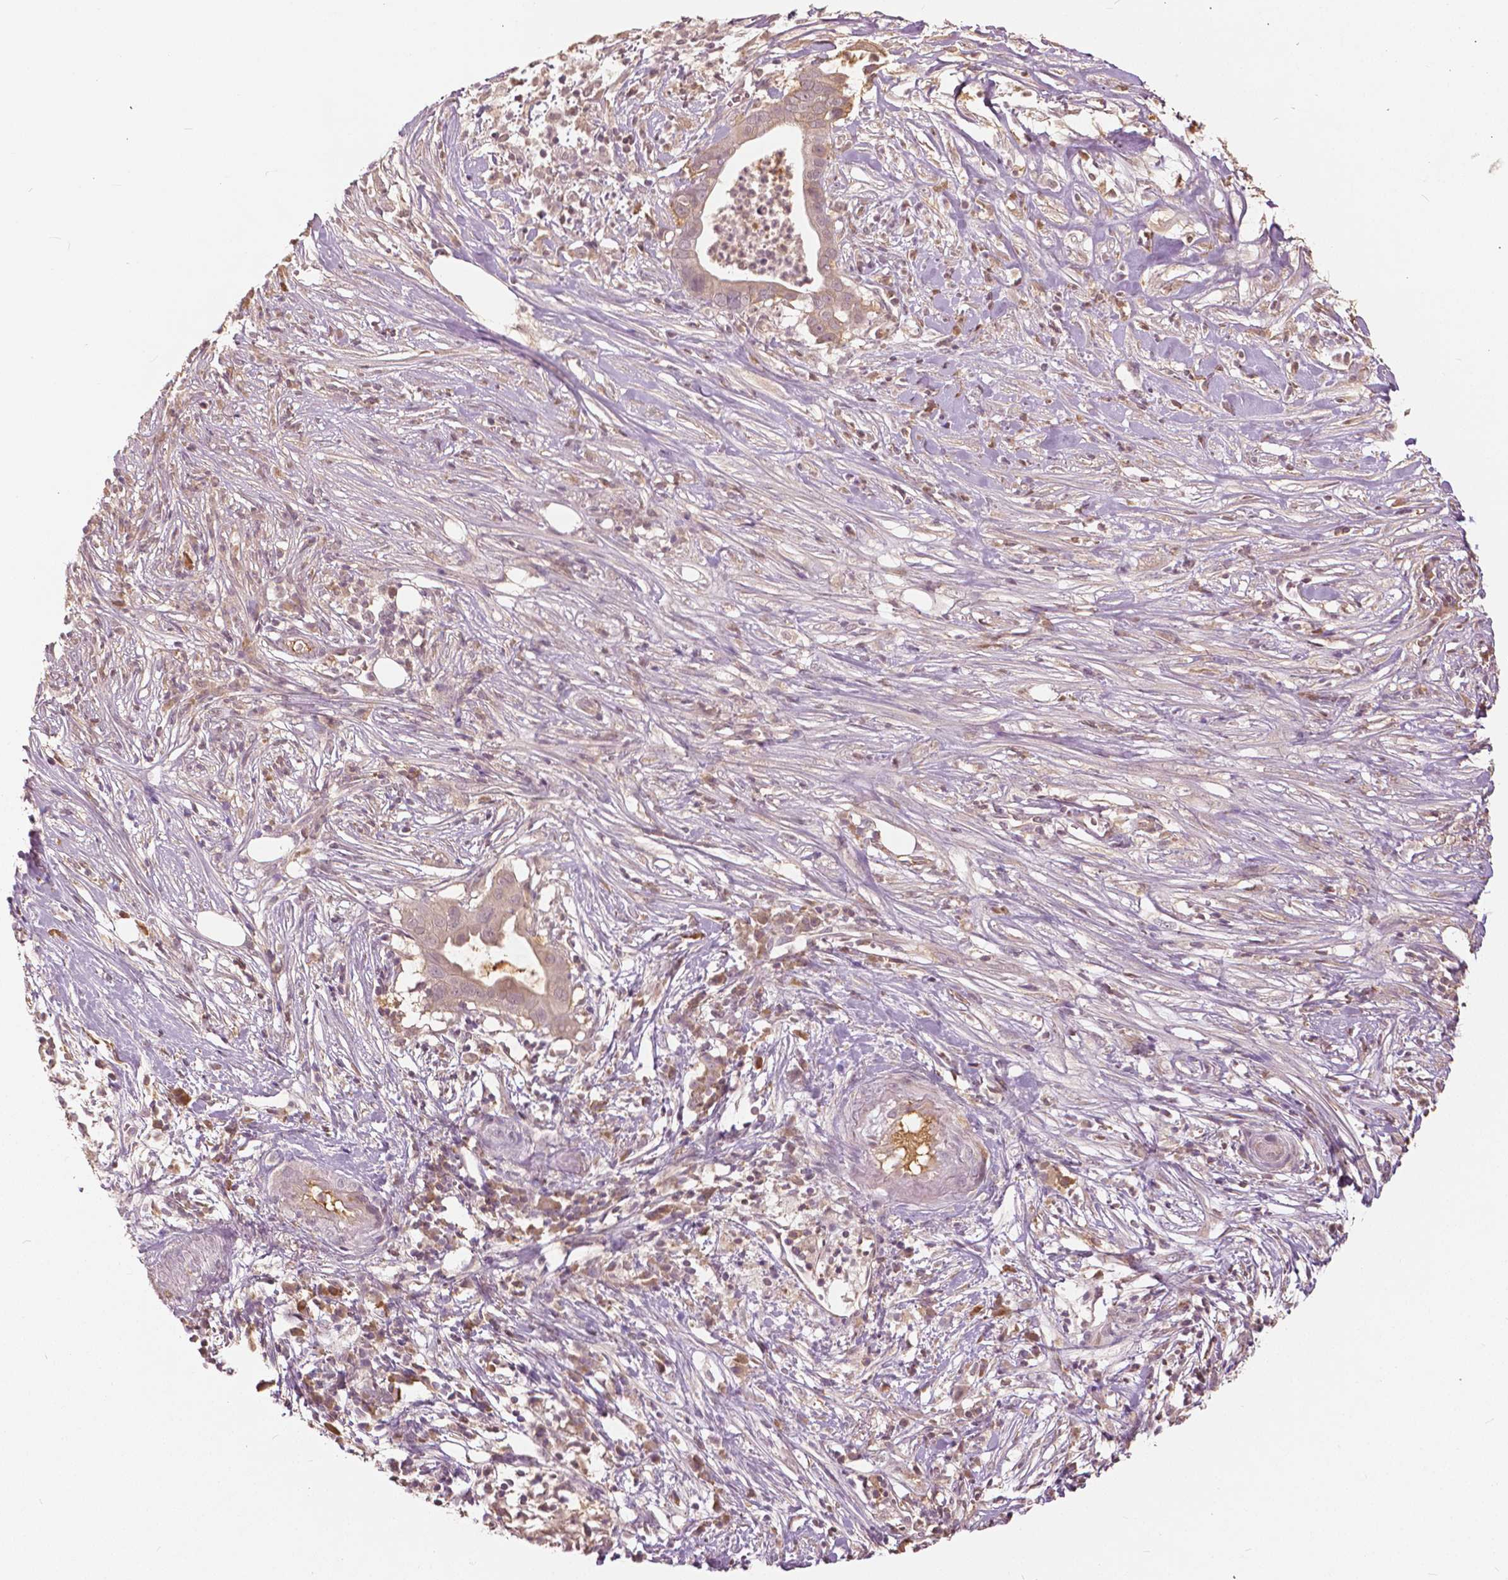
{"staining": {"intensity": "weak", "quantity": "<25%", "location": "cytoplasmic/membranous,nuclear"}, "tissue": "pancreatic cancer", "cell_type": "Tumor cells", "image_type": "cancer", "snomed": [{"axis": "morphology", "description": "Adenocarcinoma, NOS"}, {"axis": "topography", "description": "Pancreas"}], "caption": "This histopathology image is of adenocarcinoma (pancreatic) stained with IHC to label a protein in brown with the nuclei are counter-stained blue. There is no positivity in tumor cells.", "gene": "ANGPTL4", "patient": {"sex": "male", "age": 61}}